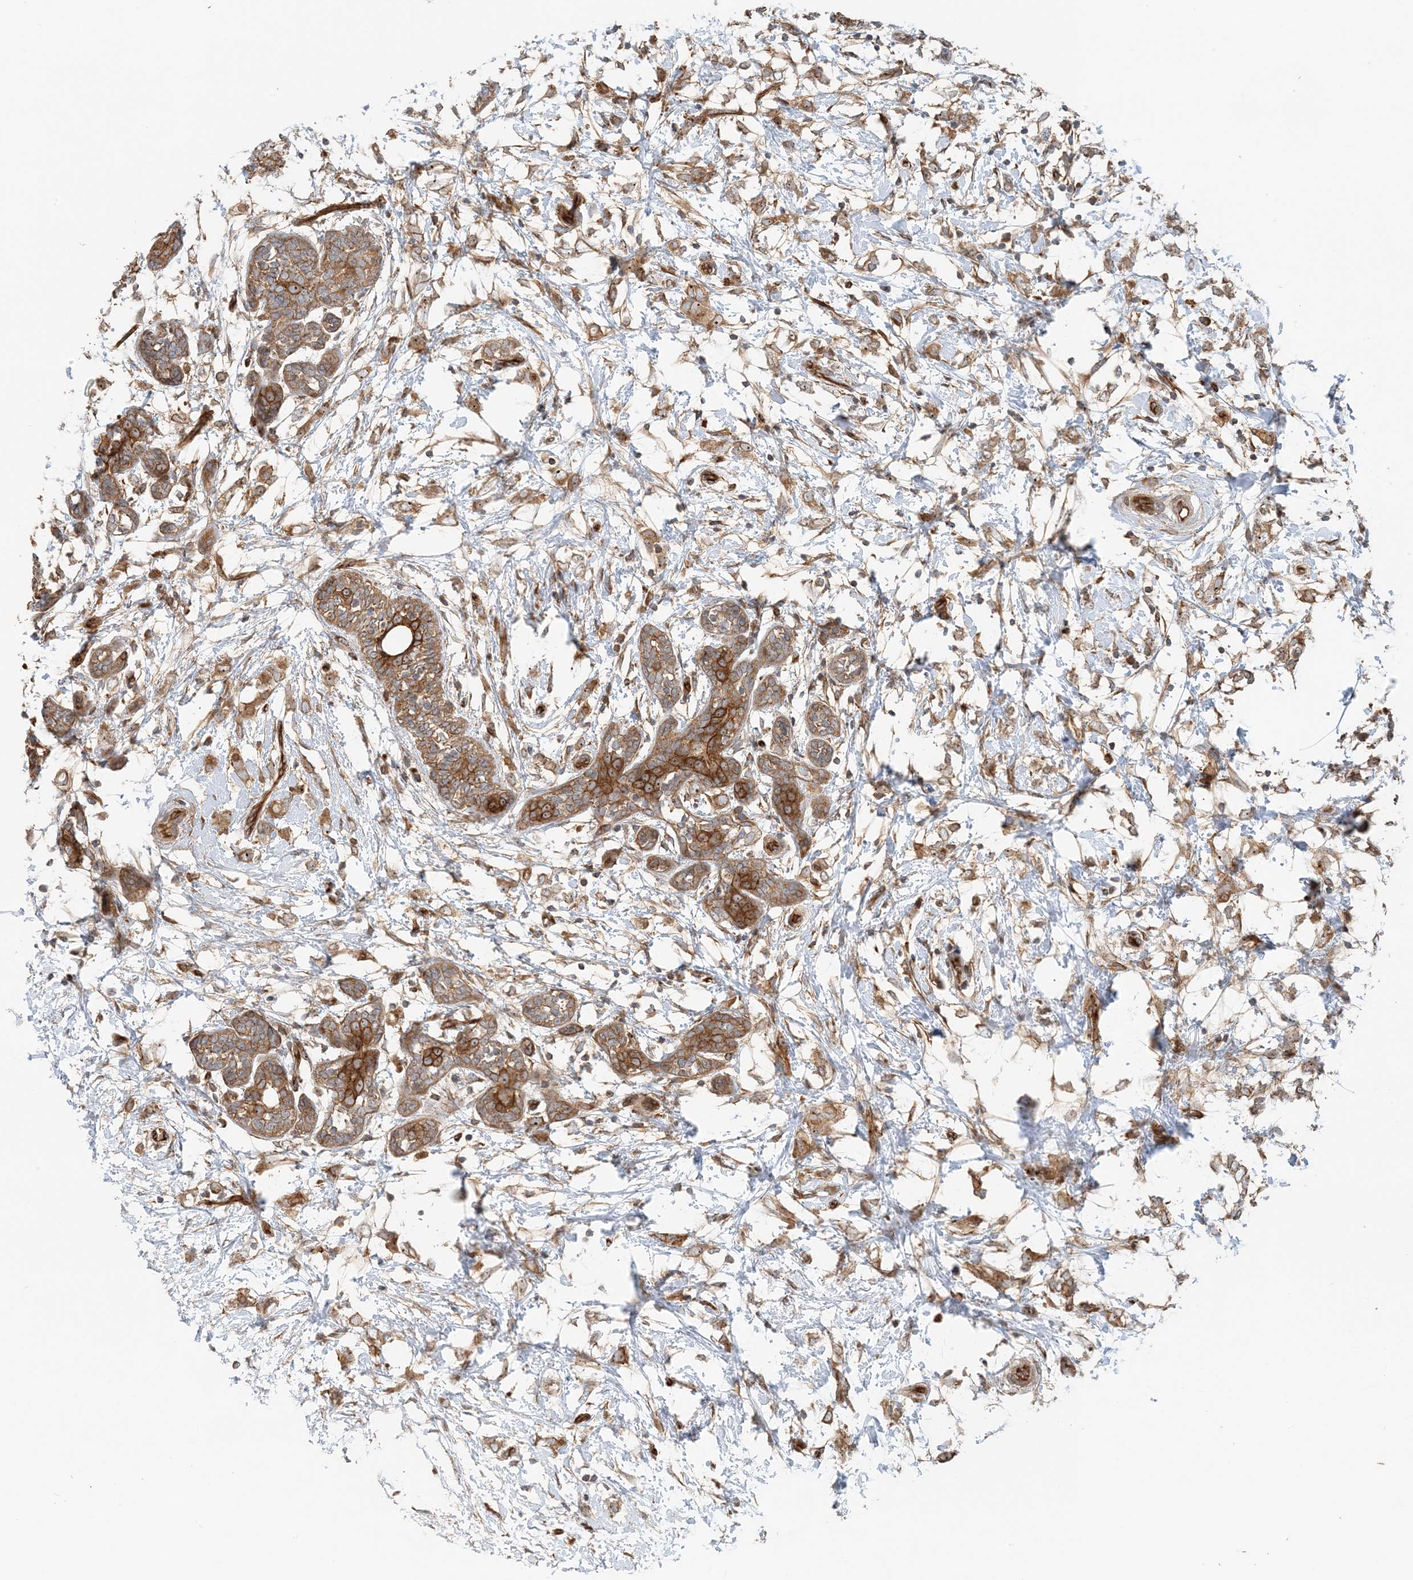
{"staining": {"intensity": "moderate", "quantity": ">75%", "location": "cytoplasmic/membranous"}, "tissue": "breast cancer", "cell_type": "Tumor cells", "image_type": "cancer", "snomed": [{"axis": "morphology", "description": "Normal tissue, NOS"}, {"axis": "morphology", "description": "Lobular carcinoma"}, {"axis": "topography", "description": "Breast"}], "caption": "Breast lobular carcinoma stained with immunohistochemistry (IHC) reveals moderate cytoplasmic/membranous staining in about >75% of tumor cells.", "gene": "MYL5", "patient": {"sex": "female", "age": 47}}